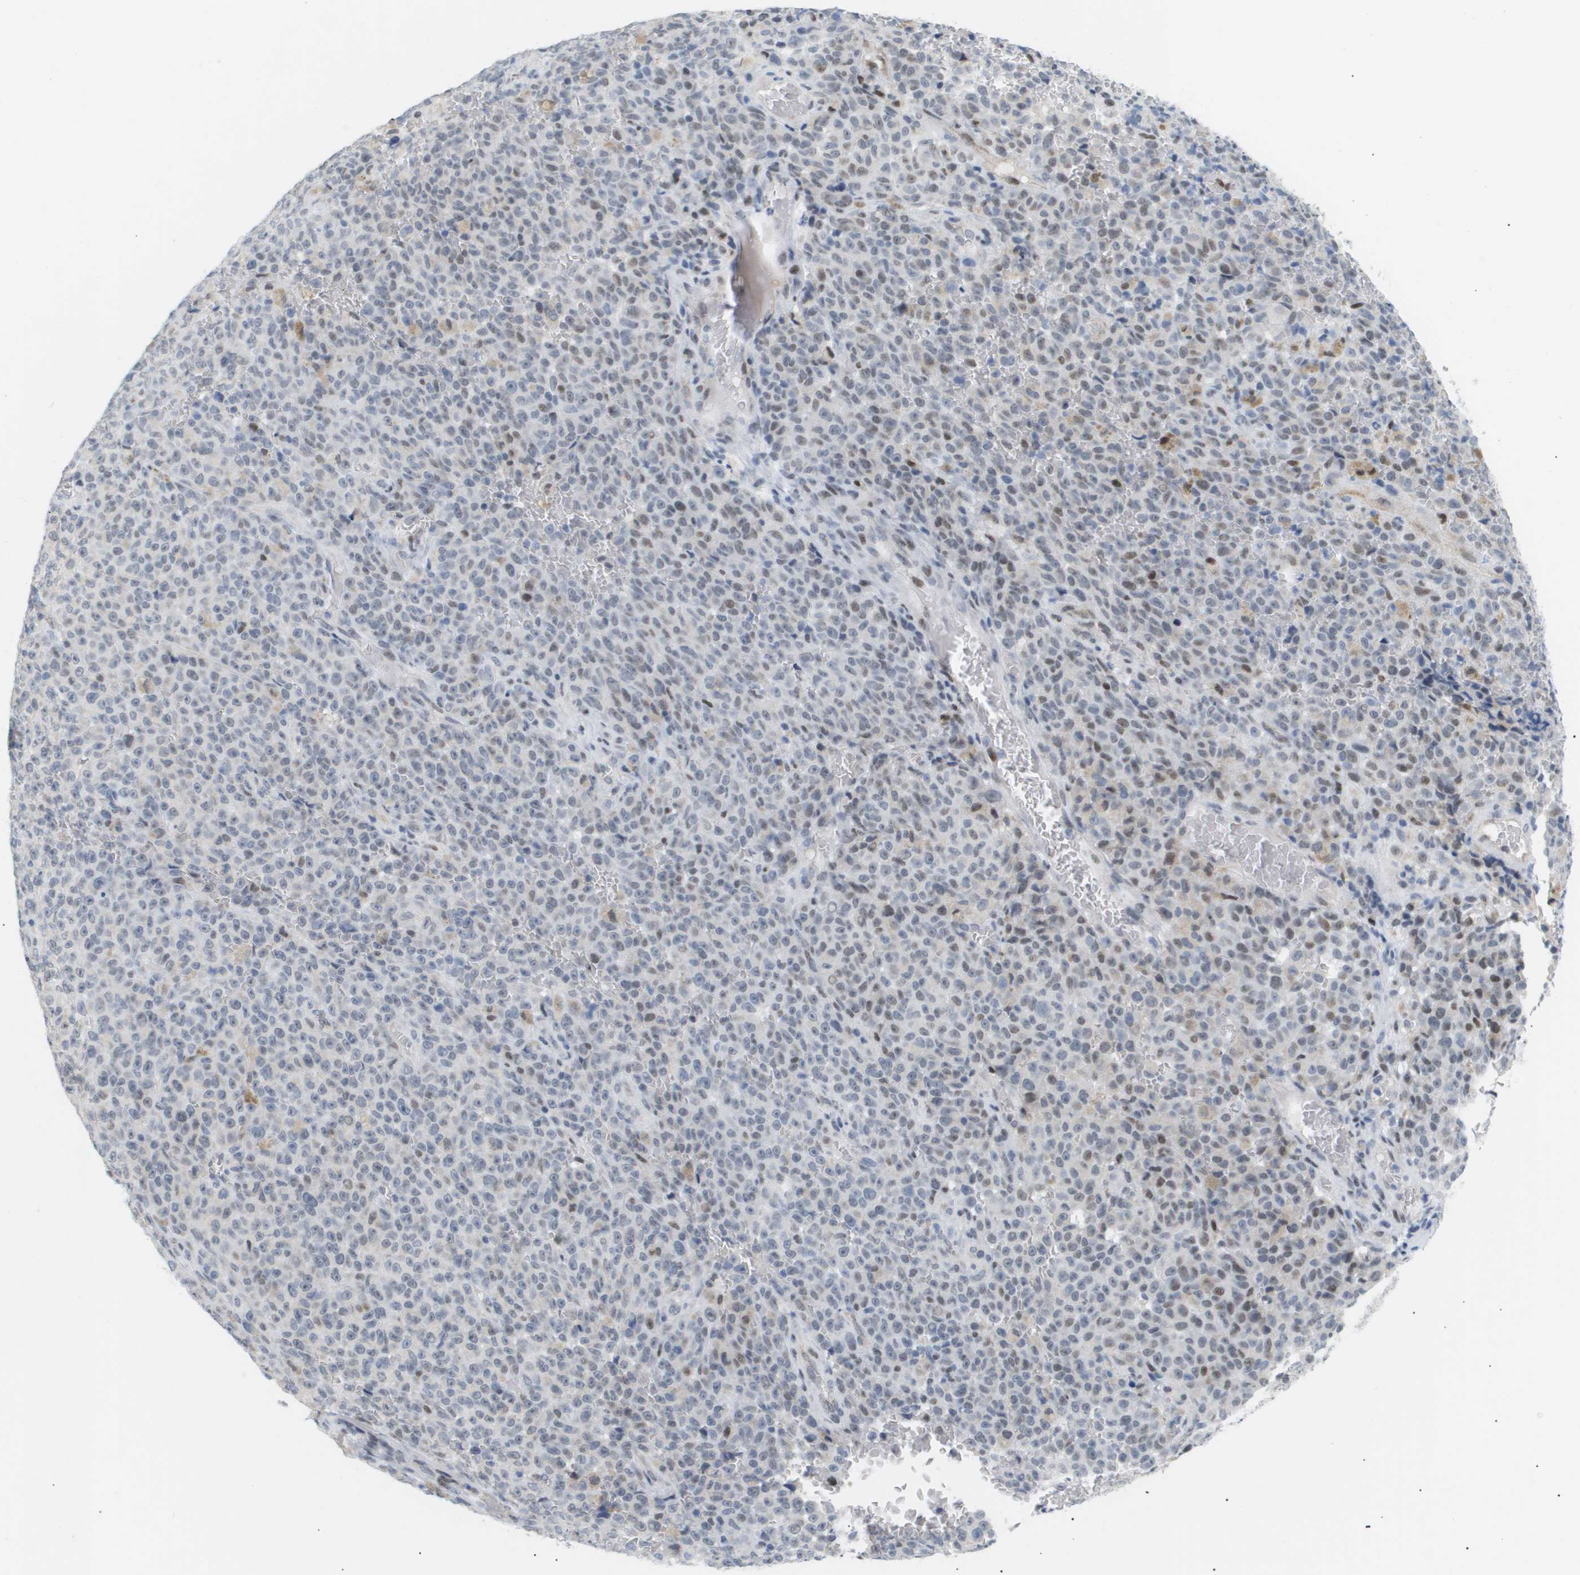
{"staining": {"intensity": "moderate", "quantity": "<25%", "location": "nuclear"}, "tissue": "melanoma", "cell_type": "Tumor cells", "image_type": "cancer", "snomed": [{"axis": "morphology", "description": "Malignant melanoma, NOS"}, {"axis": "topography", "description": "Skin"}], "caption": "An image of malignant melanoma stained for a protein displays moderate nuclear brown staining in tumor cells.", "gene": "PPARD", "patient": {"sex": "female", "age": 82}}